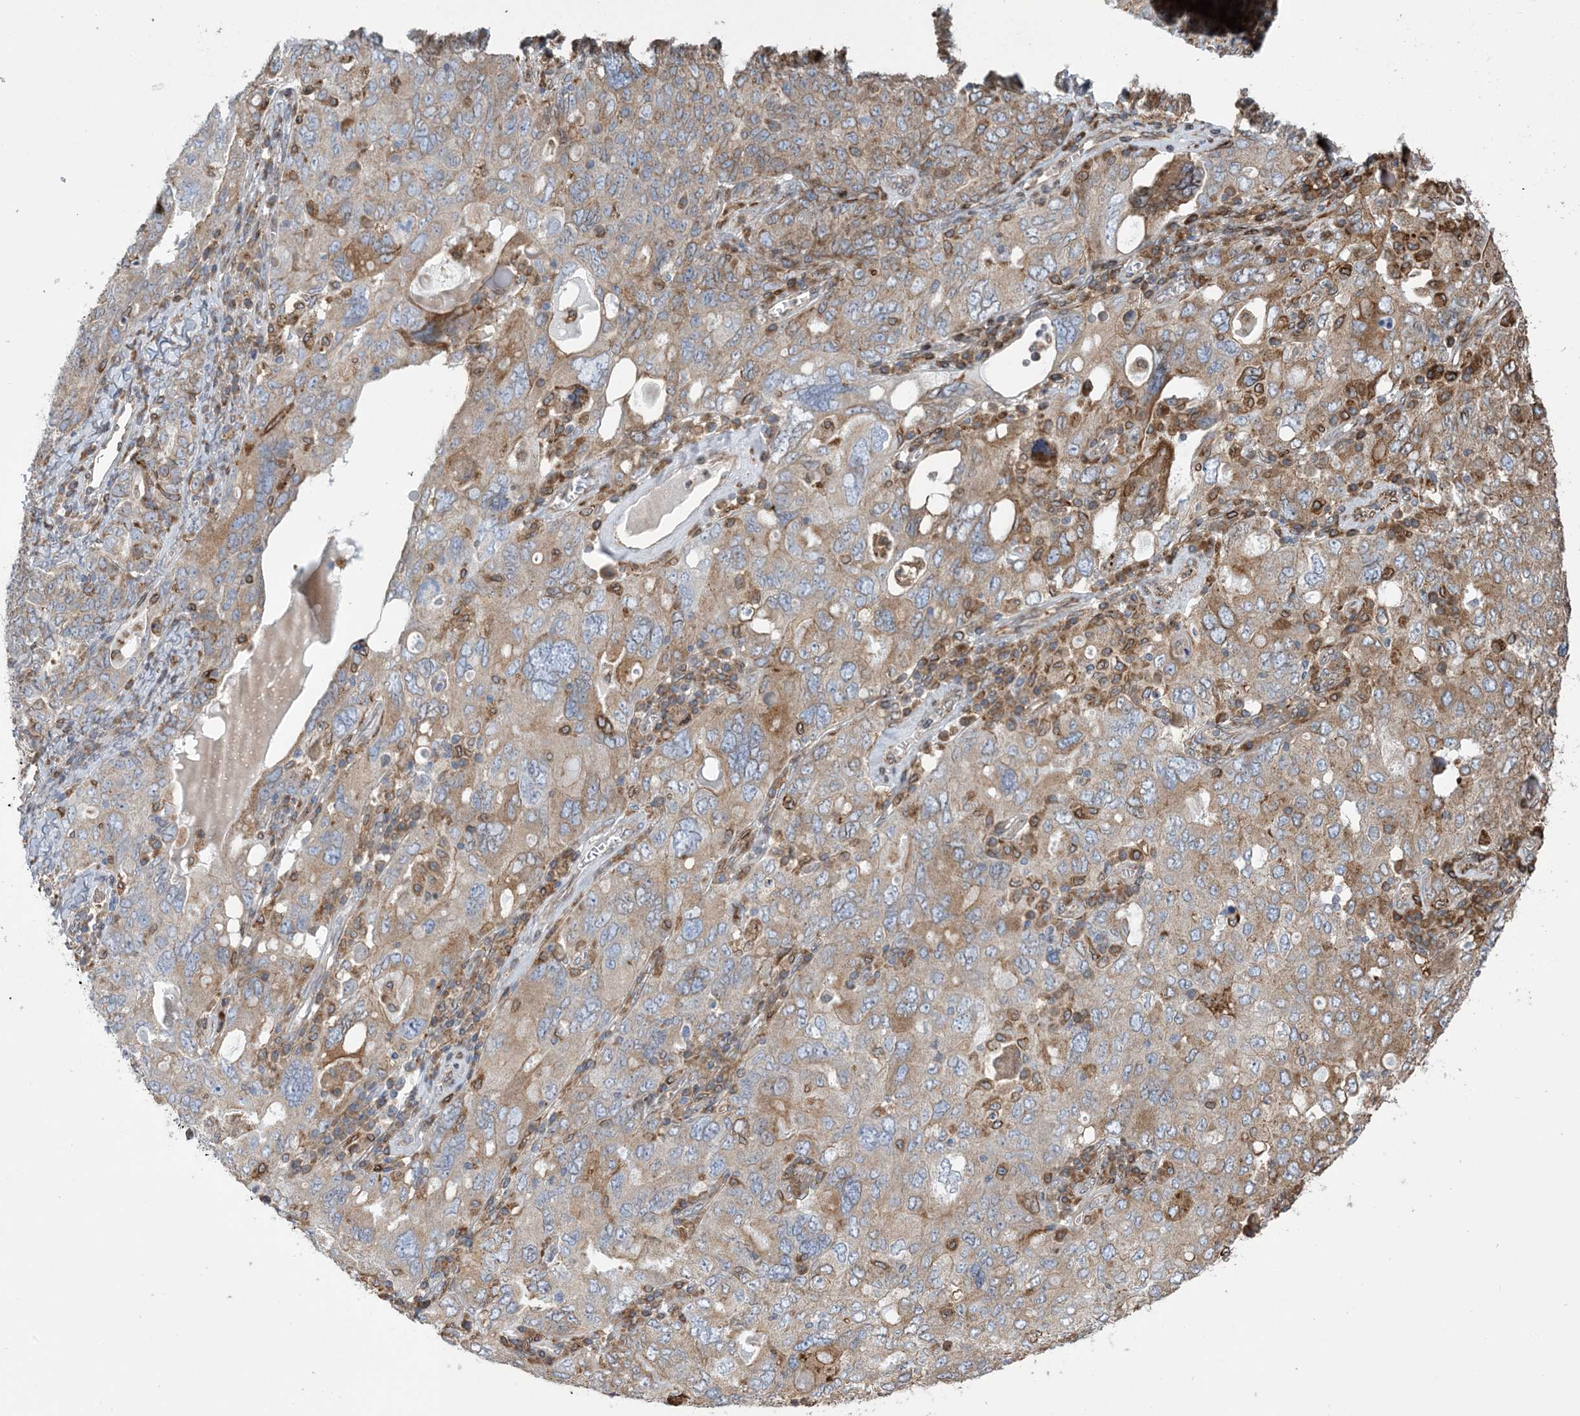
{"staining": {"intensity": "moderate", "quantity": ">75%", "location": "cytoplasmic/membranous"}, "tissue": "ovarian cancer", "cell_type": "Tumor cells", "image_type": "cancer", "snomed": [{"axis": "morphology", "description": "Carcinoma, endometroid"}, {"axis": "topography", "description": "Ovary"}], "caption": "Immunohistochemistry (DAB (3,3'-diaminobenzidine)) staining of ovarian cancer reveals moderate cytoplasmic/membranous protein expression in about >75% of tumor cells. The staining was performed using DAB (3,3'-diaminobenzidine), with brown indicating positive protein expression. Nuclei are stained blue with hematoxylin.", "gene": "SHANK1", "patient": {"sex": "female", "age": 62}}